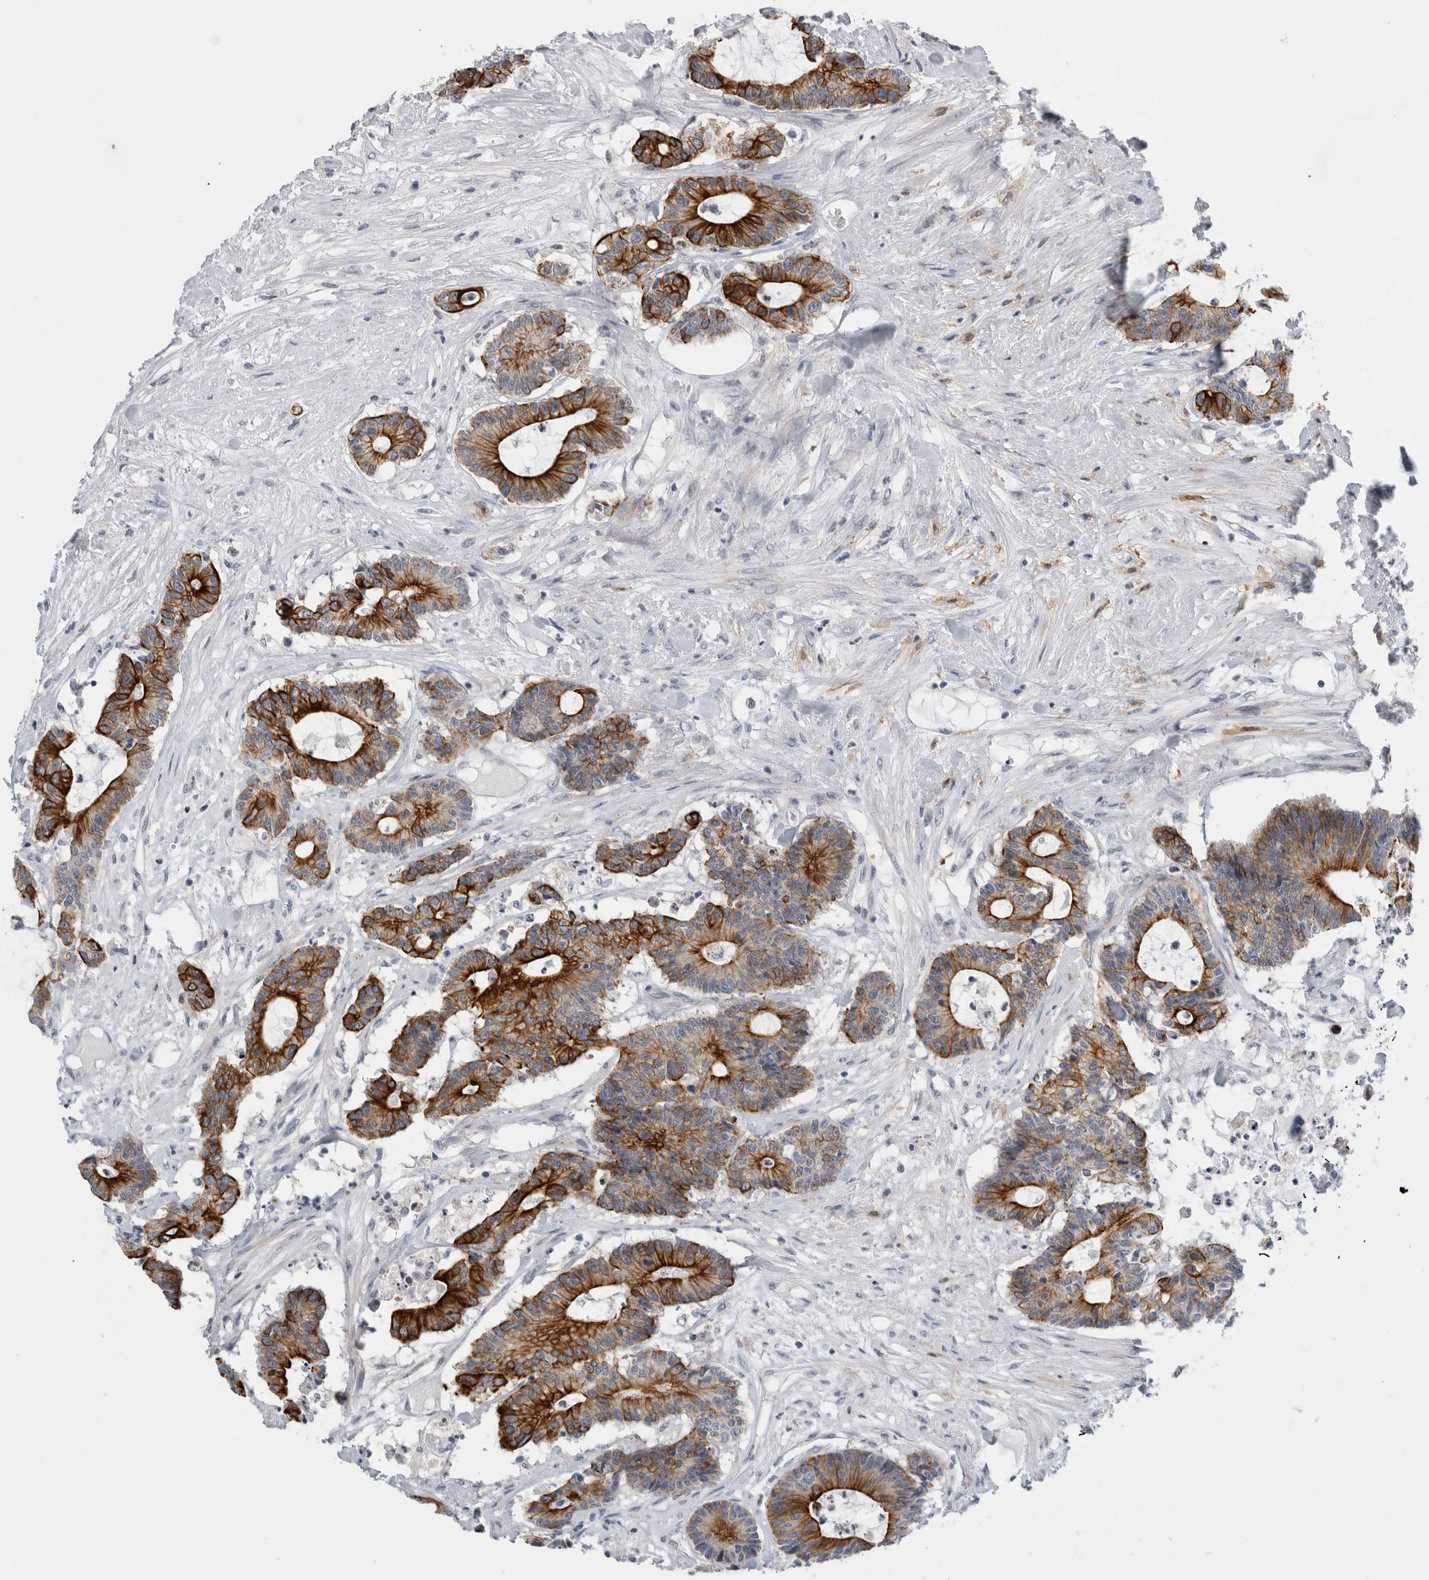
{"staining": {"intensity": "strong", "quantity": "25%-75%", "location": "cytoplasmic/membranous"}, "tissue": "colorectal cancer", "cell_type": "Tumor cells", "image_type": "cancer", "snomed": [{"axis": "morphology", "description": "Adenocarcinoma, NOS"}, {"axis": "topography", "description": "Colon"}], "caption": "Immunohistochemical staining of human colorectal cancer (adenocarcinoma) demonstrates strong cytoplasmic/membranous protein positivity in about 25%-75% of tumor cells.", "gene": "SLC20A2", "patient": {"sex": "female", "age": 84}}